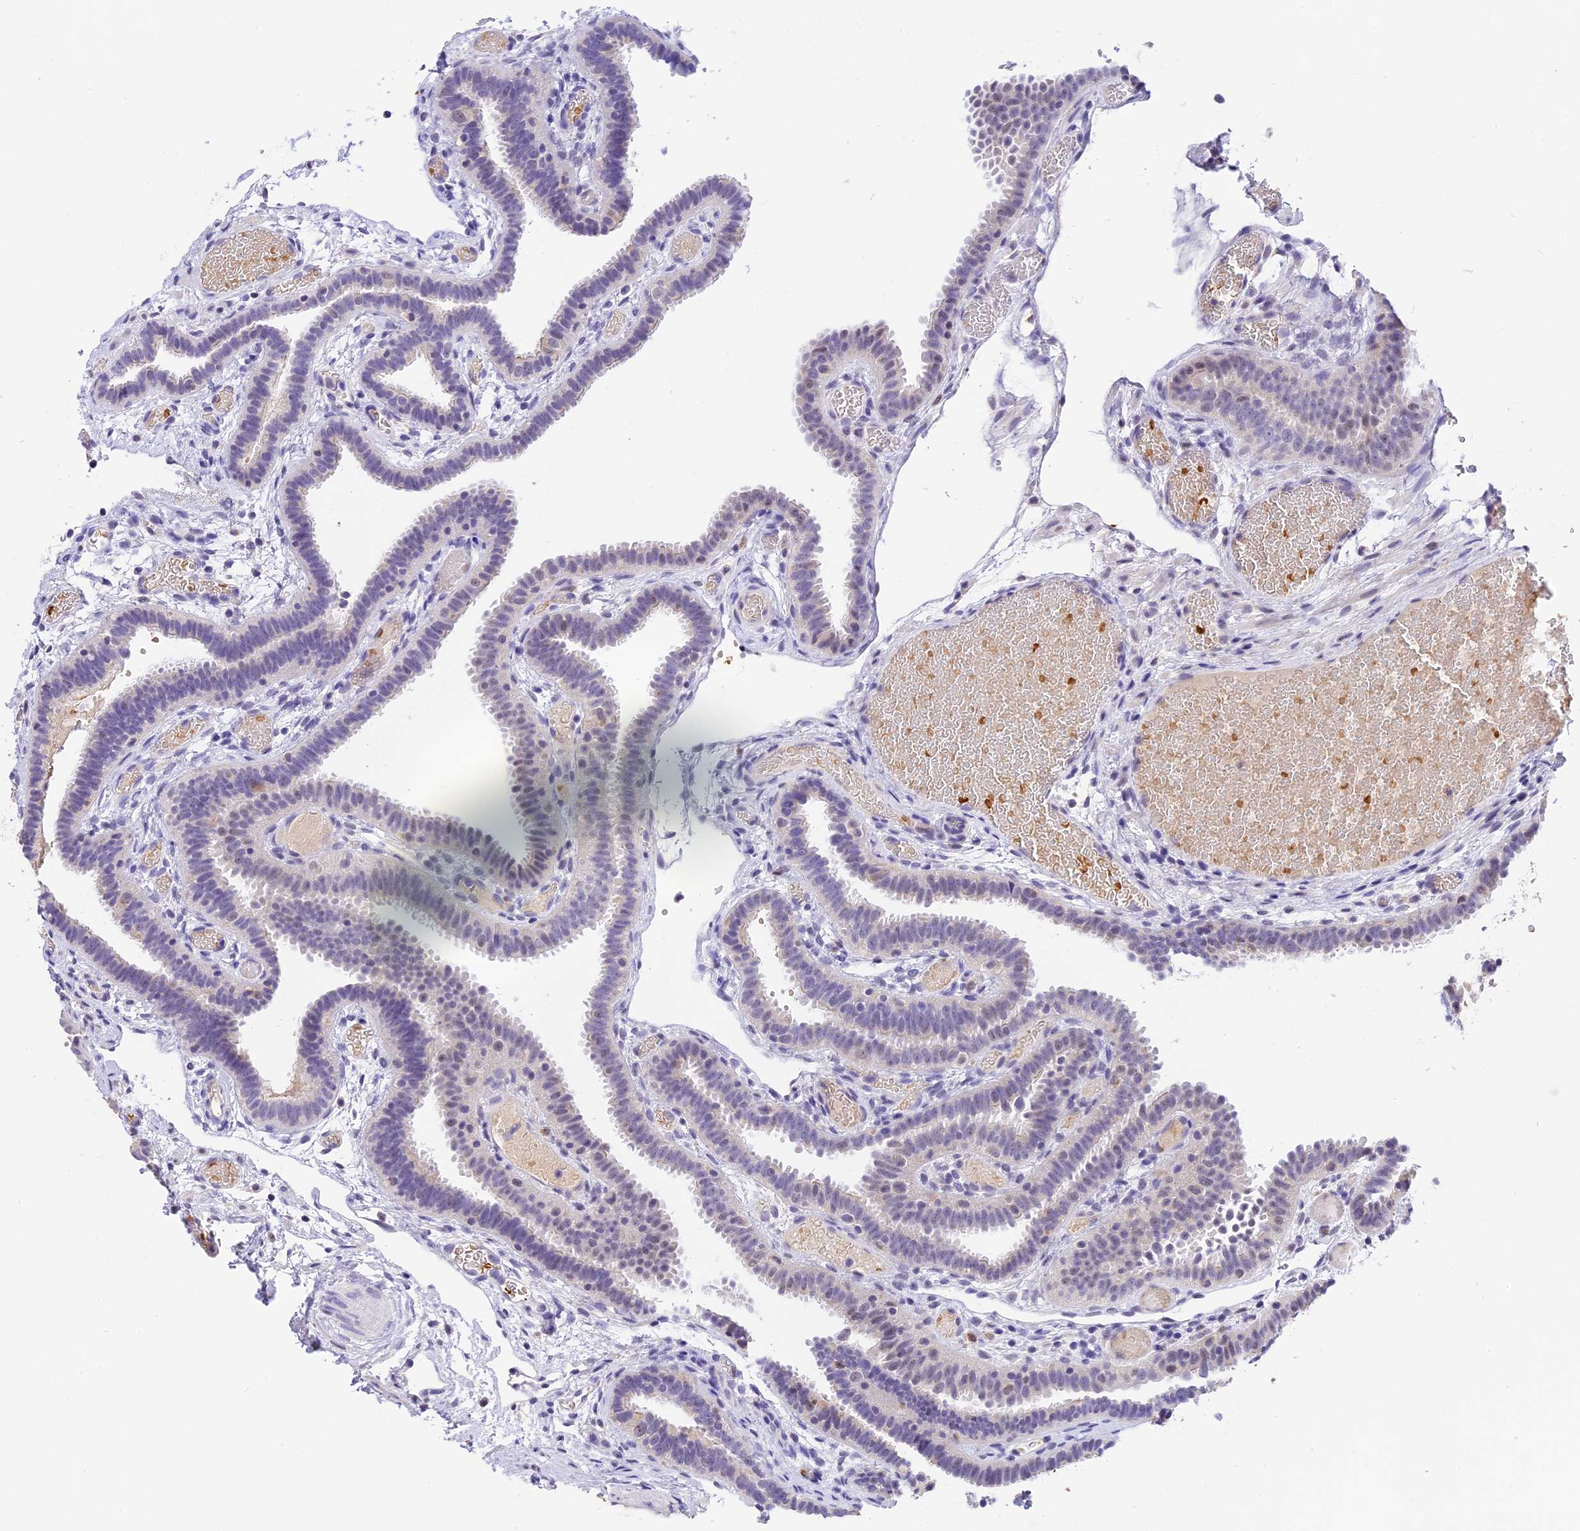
{"staining": {"intensity": "negative", "quantity": "none", "location": "none"}, "tissue": "fallopian tube", "cell_type": "Glandular cells", "image_type": "normal", "snomed": [{"axis": "morphology", "description": "Normal tissue, NOS"}, {"axis": "topography", "description": "Fallopian tube"}], "caption": "Immunohistochemistry of unremarkable human fallopian tube exhibits no staining in glandular cells. The staining is performed using DAB (3,3'-diaminobenzidine) brown chromogen with nuclei counter-stained in using hematoxylin.", "gene": "AHSP", "patient": {"sex": "female", "age": 37}}